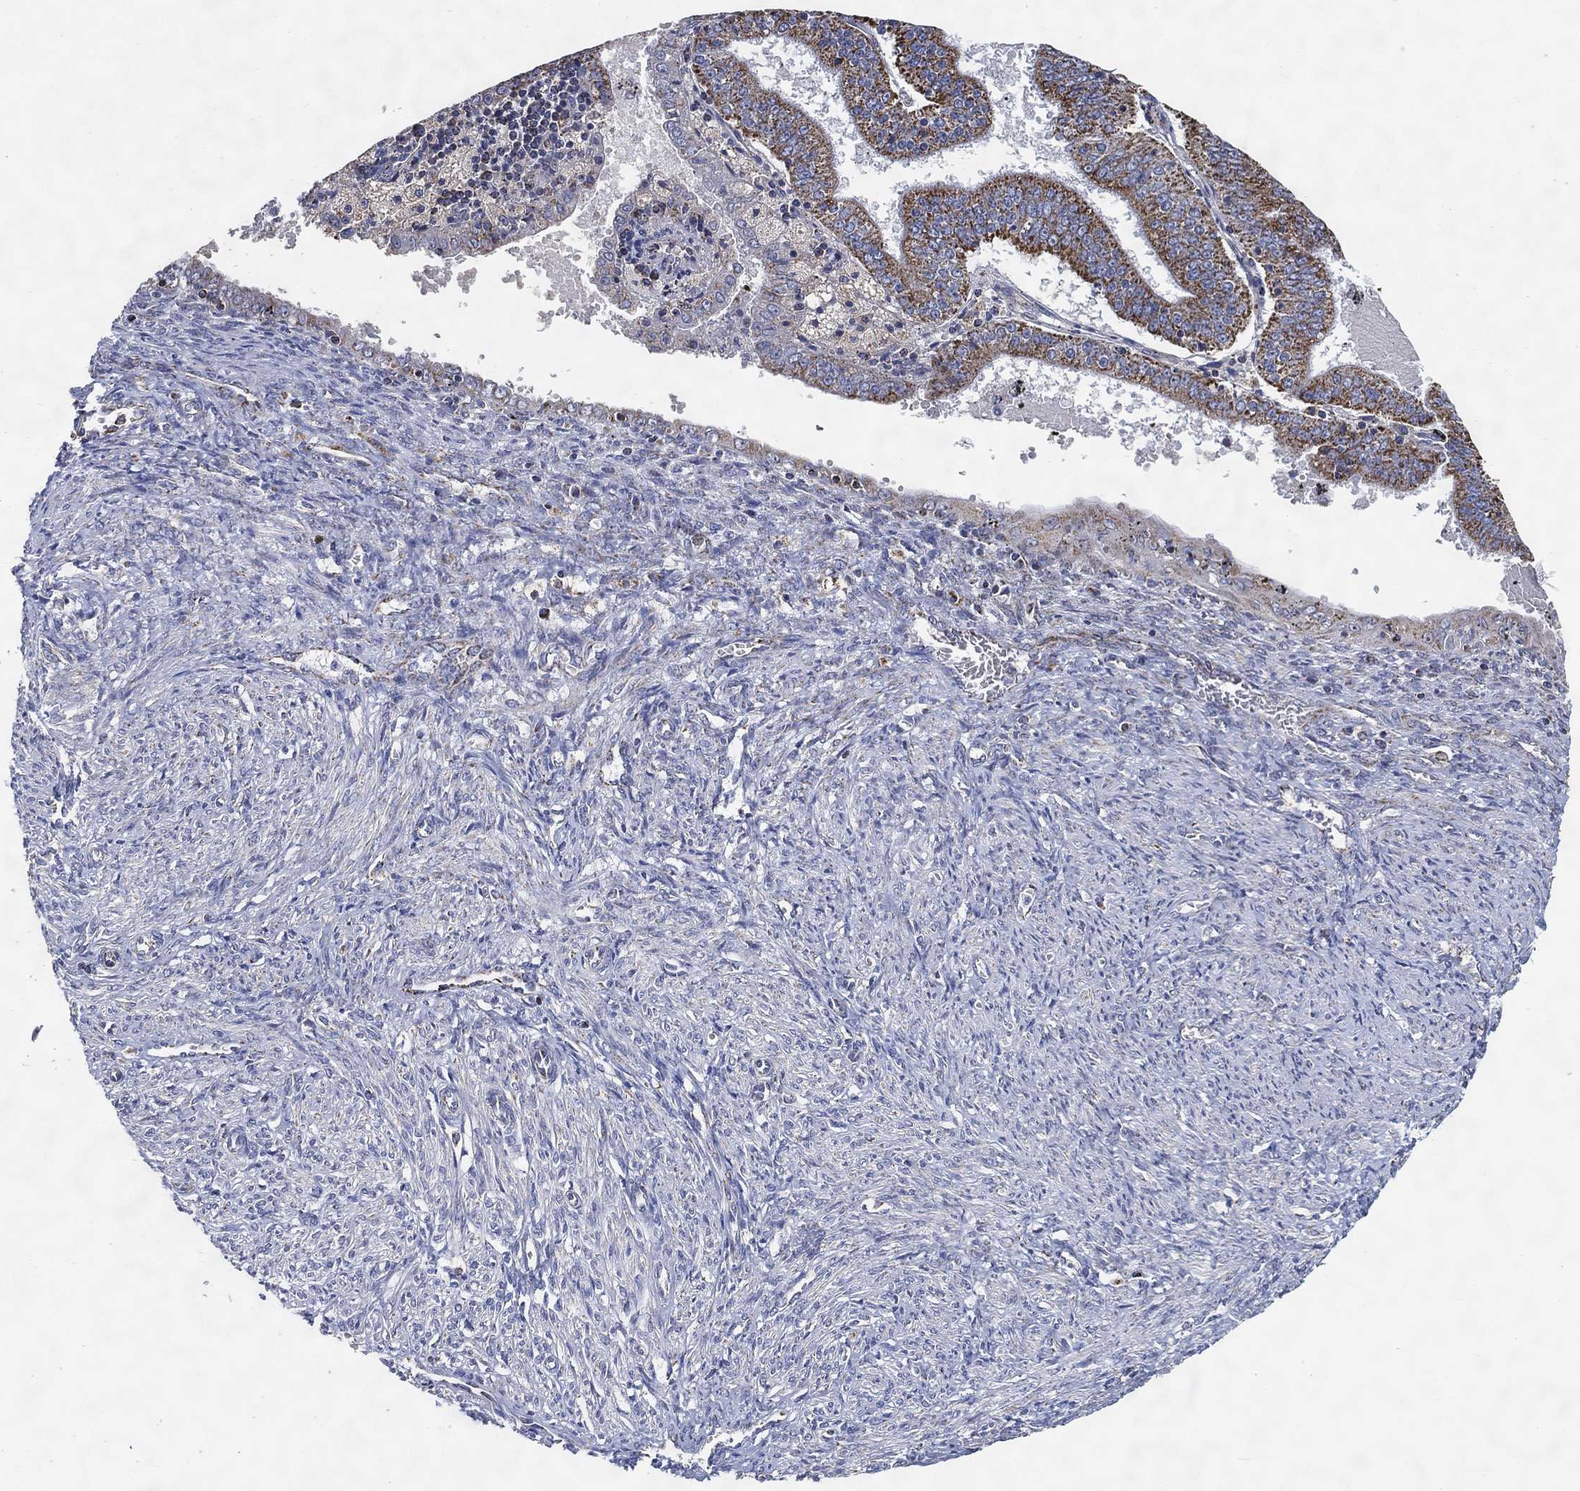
{"staining": {"intensity": "strong", "quantity": "<25%", "location": "cytoplasmic/membranous"}, "tissue": "endometrial cancer", "cell_type": "Tumor cells", "image_type": "cancer", "snomed": [{"axis": "morphology", "description": "Adenocarcinoma, NOS"}, {"axis": "topography", "description": "Endometrium"}], "caption": "Immunohistochemical staining of human endometrial adenocarcinoma reveals medium levels of strong cytoplasmic/membranous staining in approximately <25% of tumor cells. Nuclei are stained in blue.", "gene": "GCAT", "patient": {"sex": "female", "age": 66}}